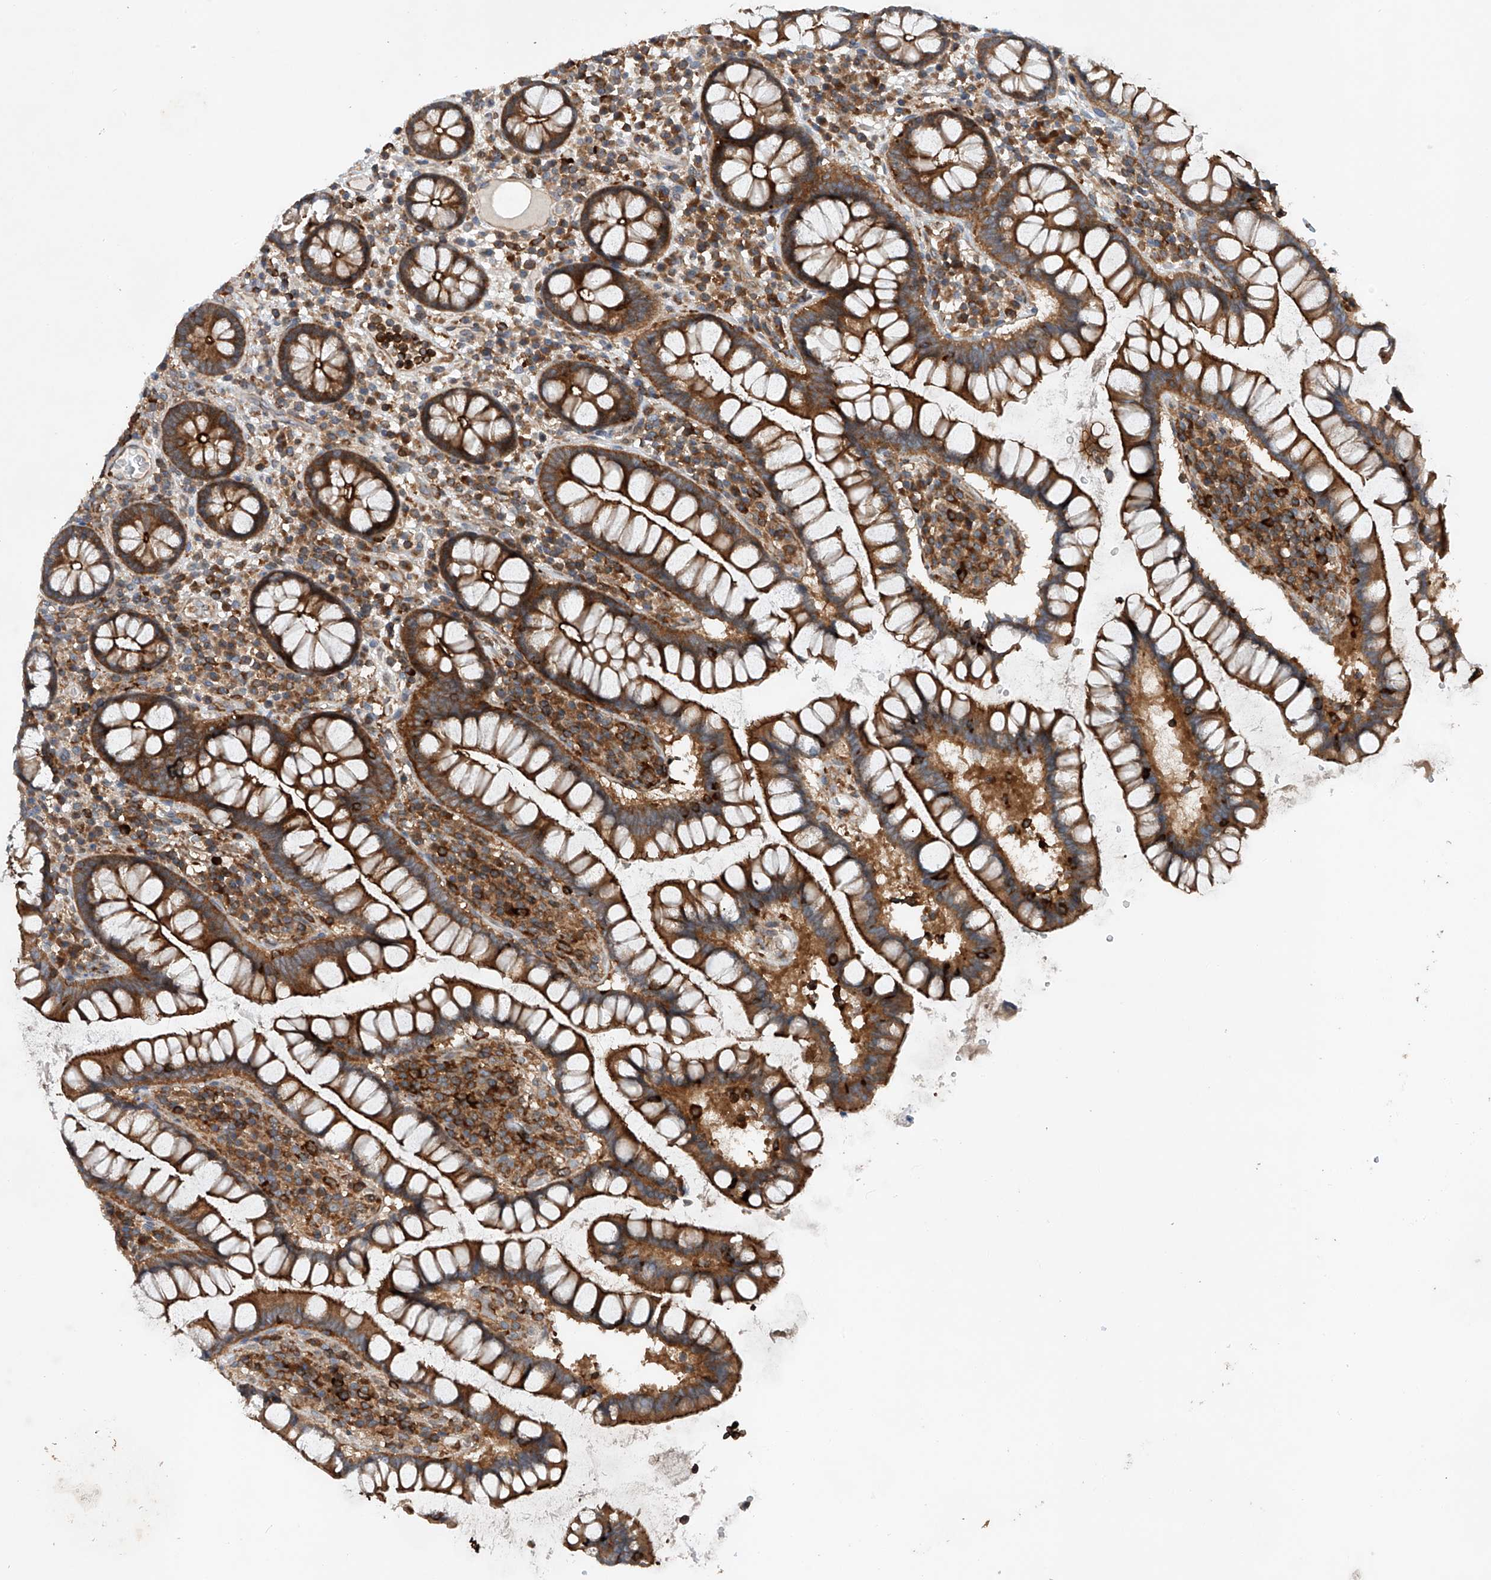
{"staining": {"intensity": "moderate", "quantity": ">75%", "location": "cytoplasmic/membranous"}, "tissue": "colon", "cell_type": "Endothelial cells", "image_type": "normal", "snomed": [{"axis": "morphology", "description": "Normal tissue, NOS"}, {"axis": "topography", "description": "Colon"}], "caption": "DAB (3,3'-diaminobenzidine) immunohistochemical staining of unremarkable colon displays moderate cytoplasmic/membranous protein expression in approximately >75% of endothelial cells. (DAB IHC with brightfield microscopy, high magnification).", "gene": "CEP85L", "patient": {"sex": "female", "age": 79}}